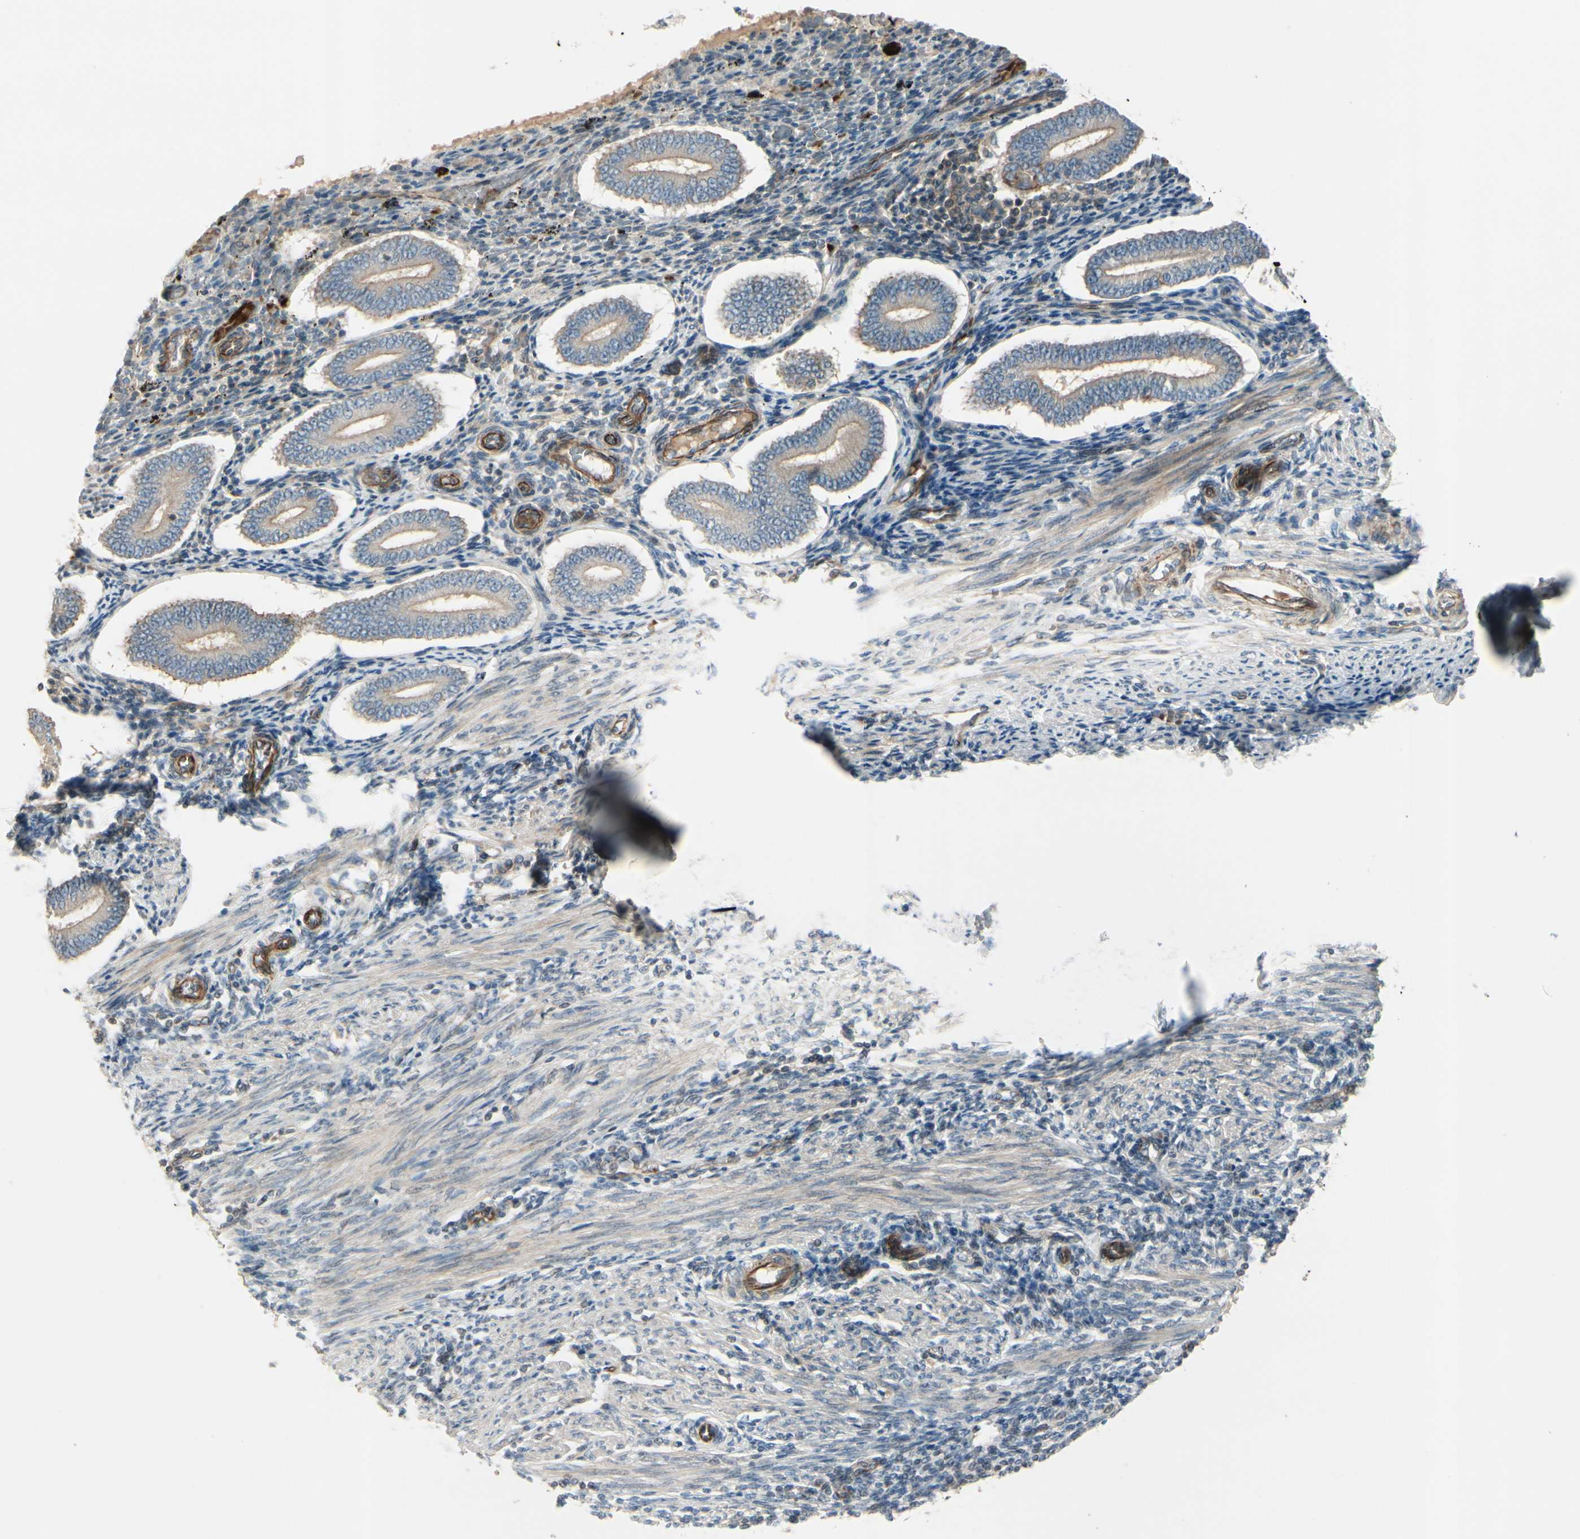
{"staining": {"intensity": "weak", "quantity": "<25%", "location": "cytoplasmic/membranous"}, "tissue": "endometrium", "cell_type": "Cells in endometrial stroma", "image_type": "normal", "snomed": [{"axis": "morphology", "description": "Normal tissue, NOS"}, {"axis": "topography", "description": "Endometrium"}], "caption": "Cells in endometrial stroma show no significant positivity in unremarkable endometrium. (Brightfield microscopy of DAB immunohistochemistry (IHC) at high magnification).", "gene": "PPP3CB", "patient": {"sex": "female", "age": 42}}